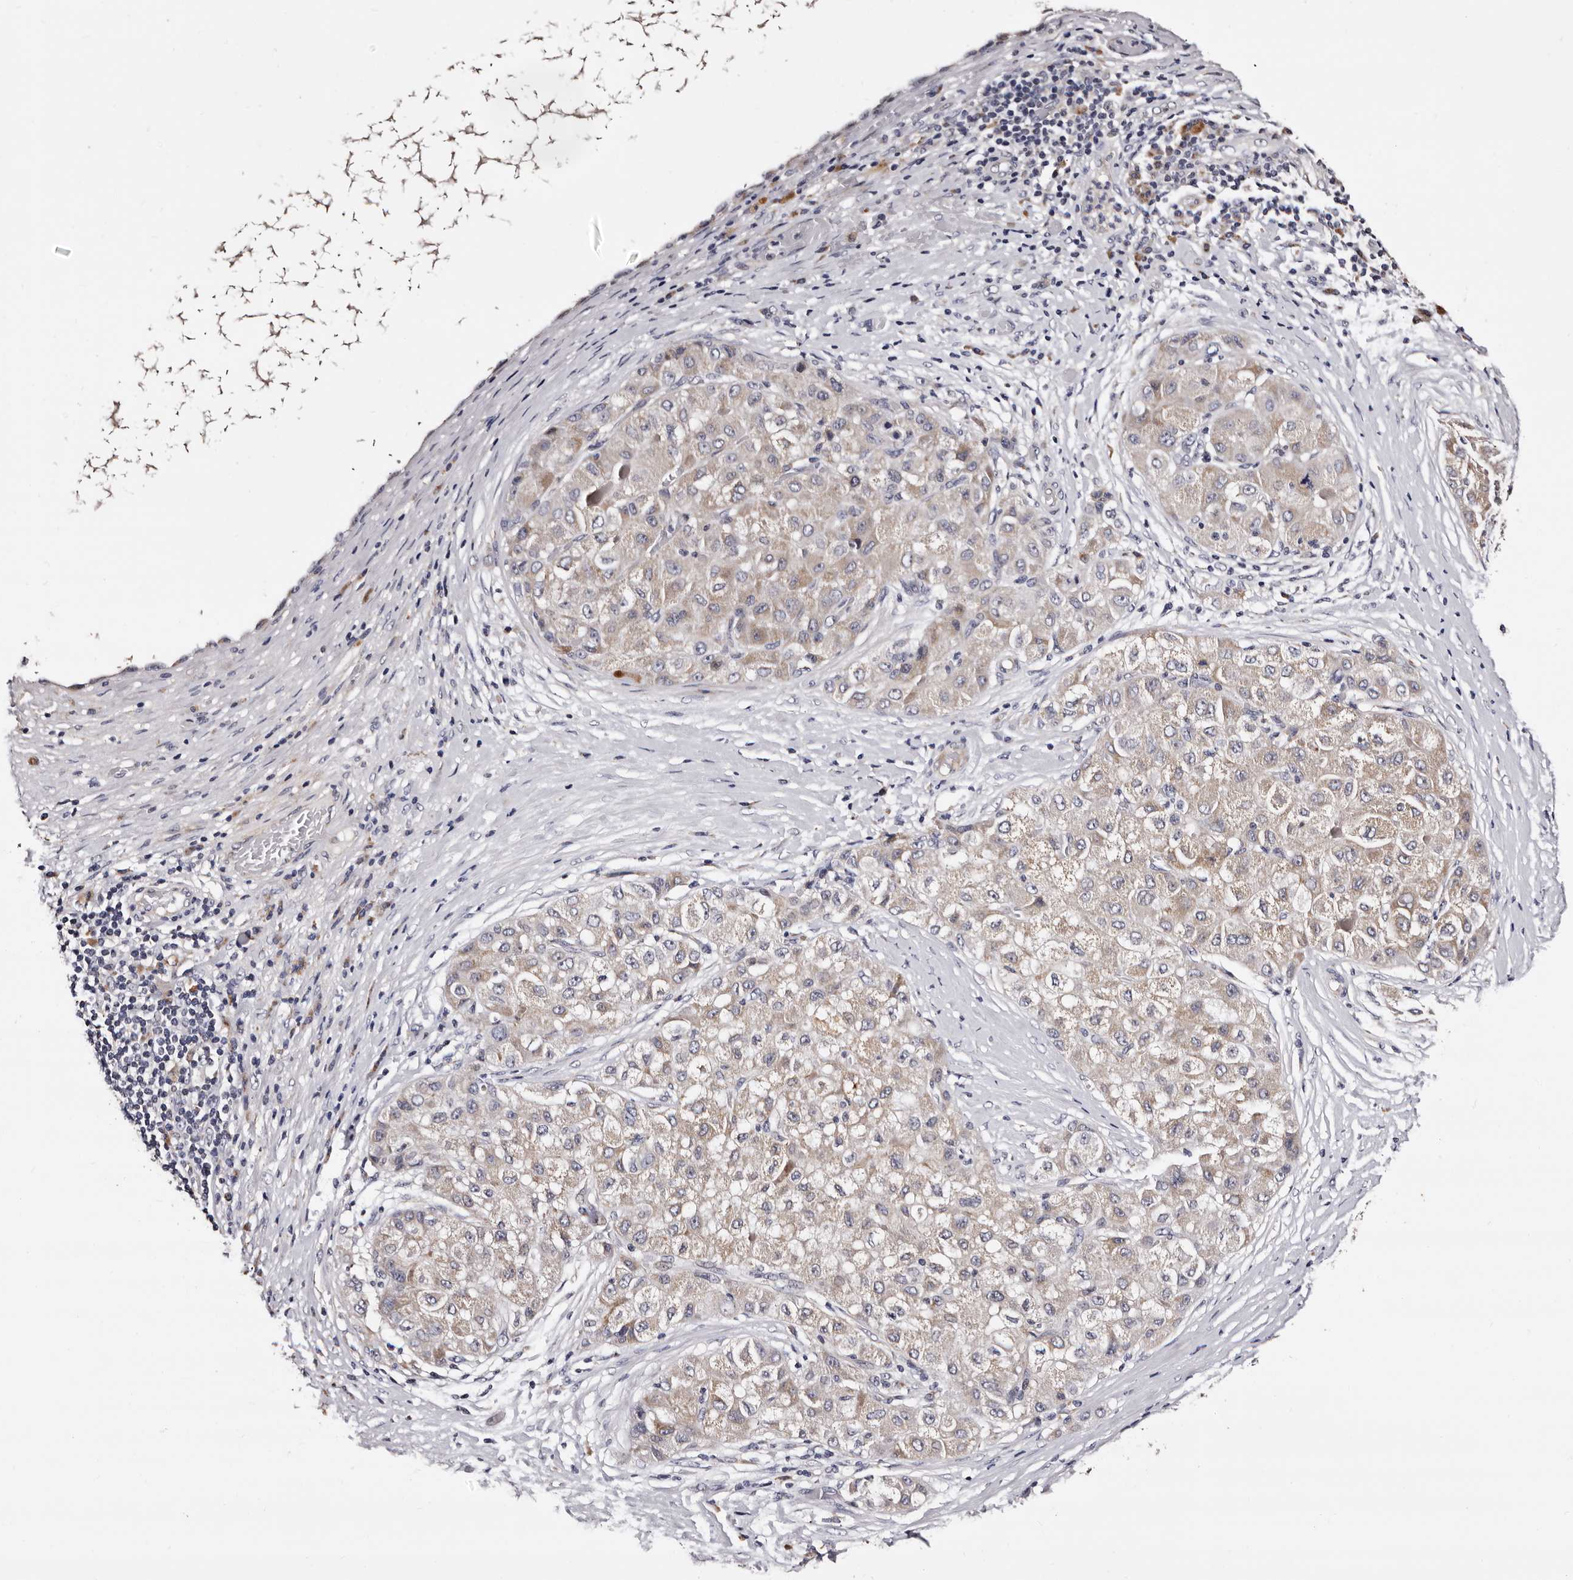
{"staining": {"intensity": "weak", "quantity": ">75%", "location": "cytoplasmic/membranous"}, "tissue": "liver cancer", "cell_type": "Tumor cells", "image_type": "cancer", "snomed": [{"axis": "morphology", "description": "Carcinoma, Hepatocellular, NOS"}, {"axis": "topography", "description": "Liver"}], "caption": "Brown immunohistochemical staining in liver cancer shows weak cytoplasmic/membranous positivity in approximately >75% of tumor cells.", "gene": "TAF4B", "patient": {"sex": "male", "age": 80}}